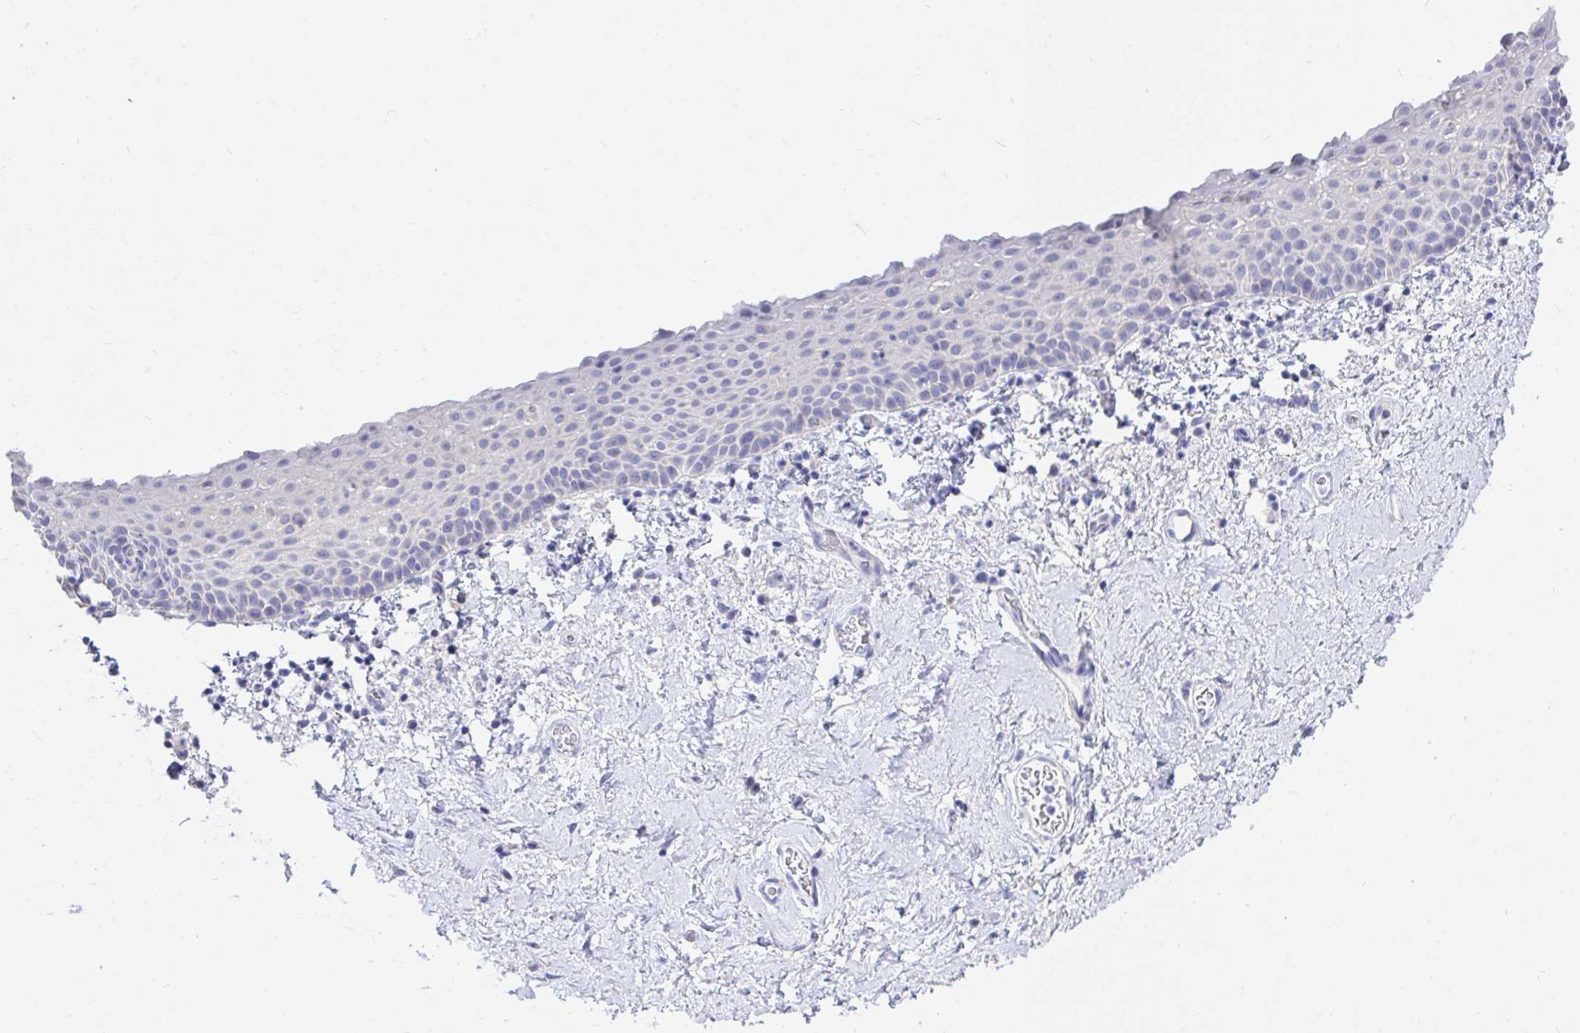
{"staining": {"intensity": "negative", "quantity": "none", "location": "none"}, "tissue": "vagina", "cell_type": "Squamous epithelial cells", "image_type": "normal", "snomed": [{"axis": "morphology", "description": "Normal tissue, NOS"}, {"axis": "topography", "description": "Vagina"}], "caption": "This histopathology image is of benign vagina stained with immunohistochemistry (IHC) to label a protein in brown with the nuclei are counter-stained blue. There is no staining in squamous epithelial cells. (DAB immunohistochemistry (IHC) visualized using brightfield microscopy, high magnification).", "gene": "ZNF561", "patient": {"sex": "female", "age": 61}}